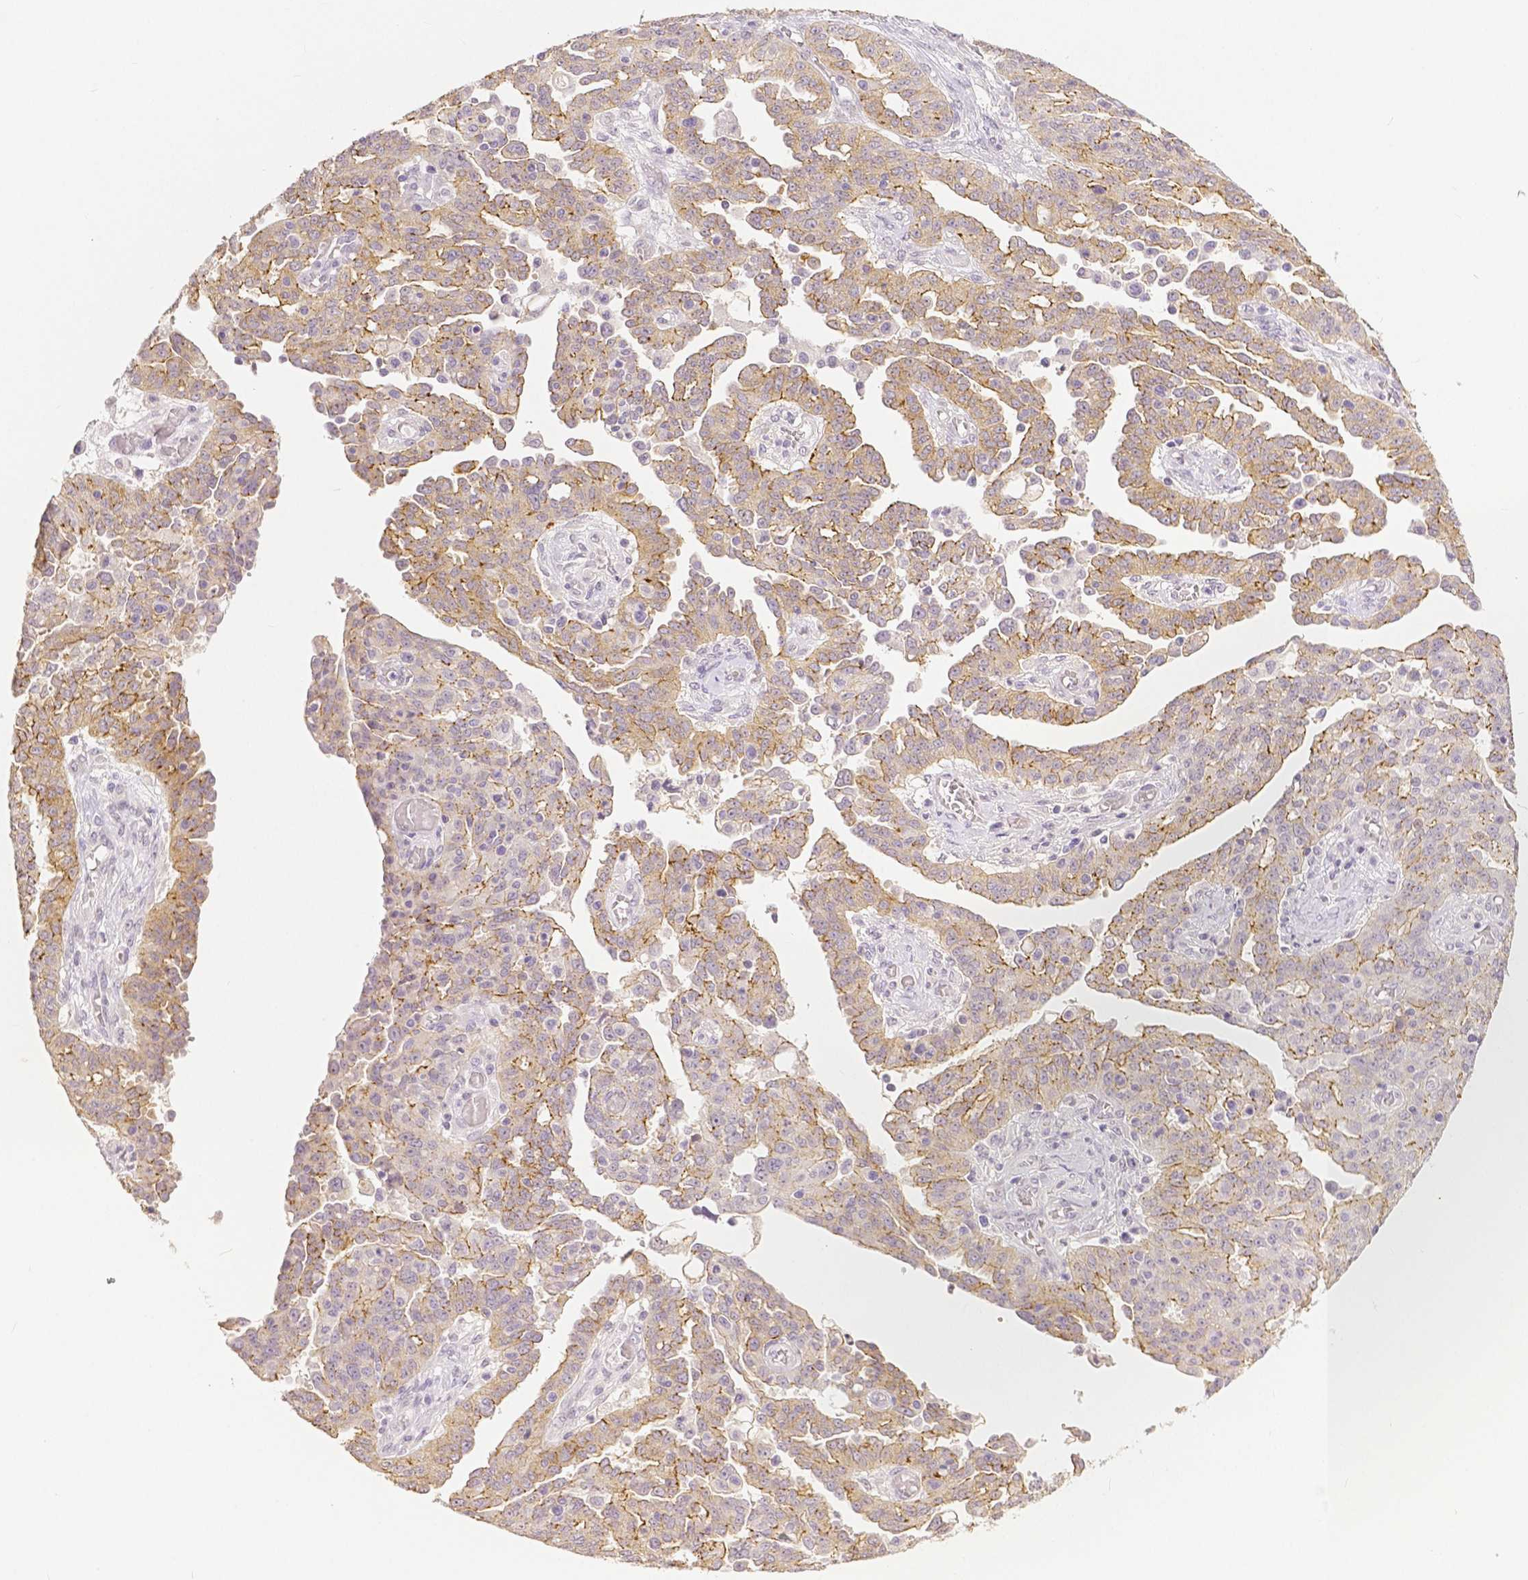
{"staining": {"intensity": "moderate", "quantity": "25%-75%", "location": "cytoplasmic/membranous"}, "tissue": "ovarian cancer", "cell_type": "Tumor cells", "image_type": "cancer", "snomed": [{"axis": "morphology", "description": "Cystadenocarcinoma, serous, NOS"}, {"axis": "topography", "description": "Ovary"}], "caption": "Ovarian cancer stained for a protein exhibits moderate cytoplasmic/membranous positivity in tumor cells. The staining was performed using DAB to visualize the protein expression in brown, while the nuclei were stained in blue with hematoxylin (Magnification: 20x).", "gene": "OCLN", "patient": {"sex": "female", "age": 67}}